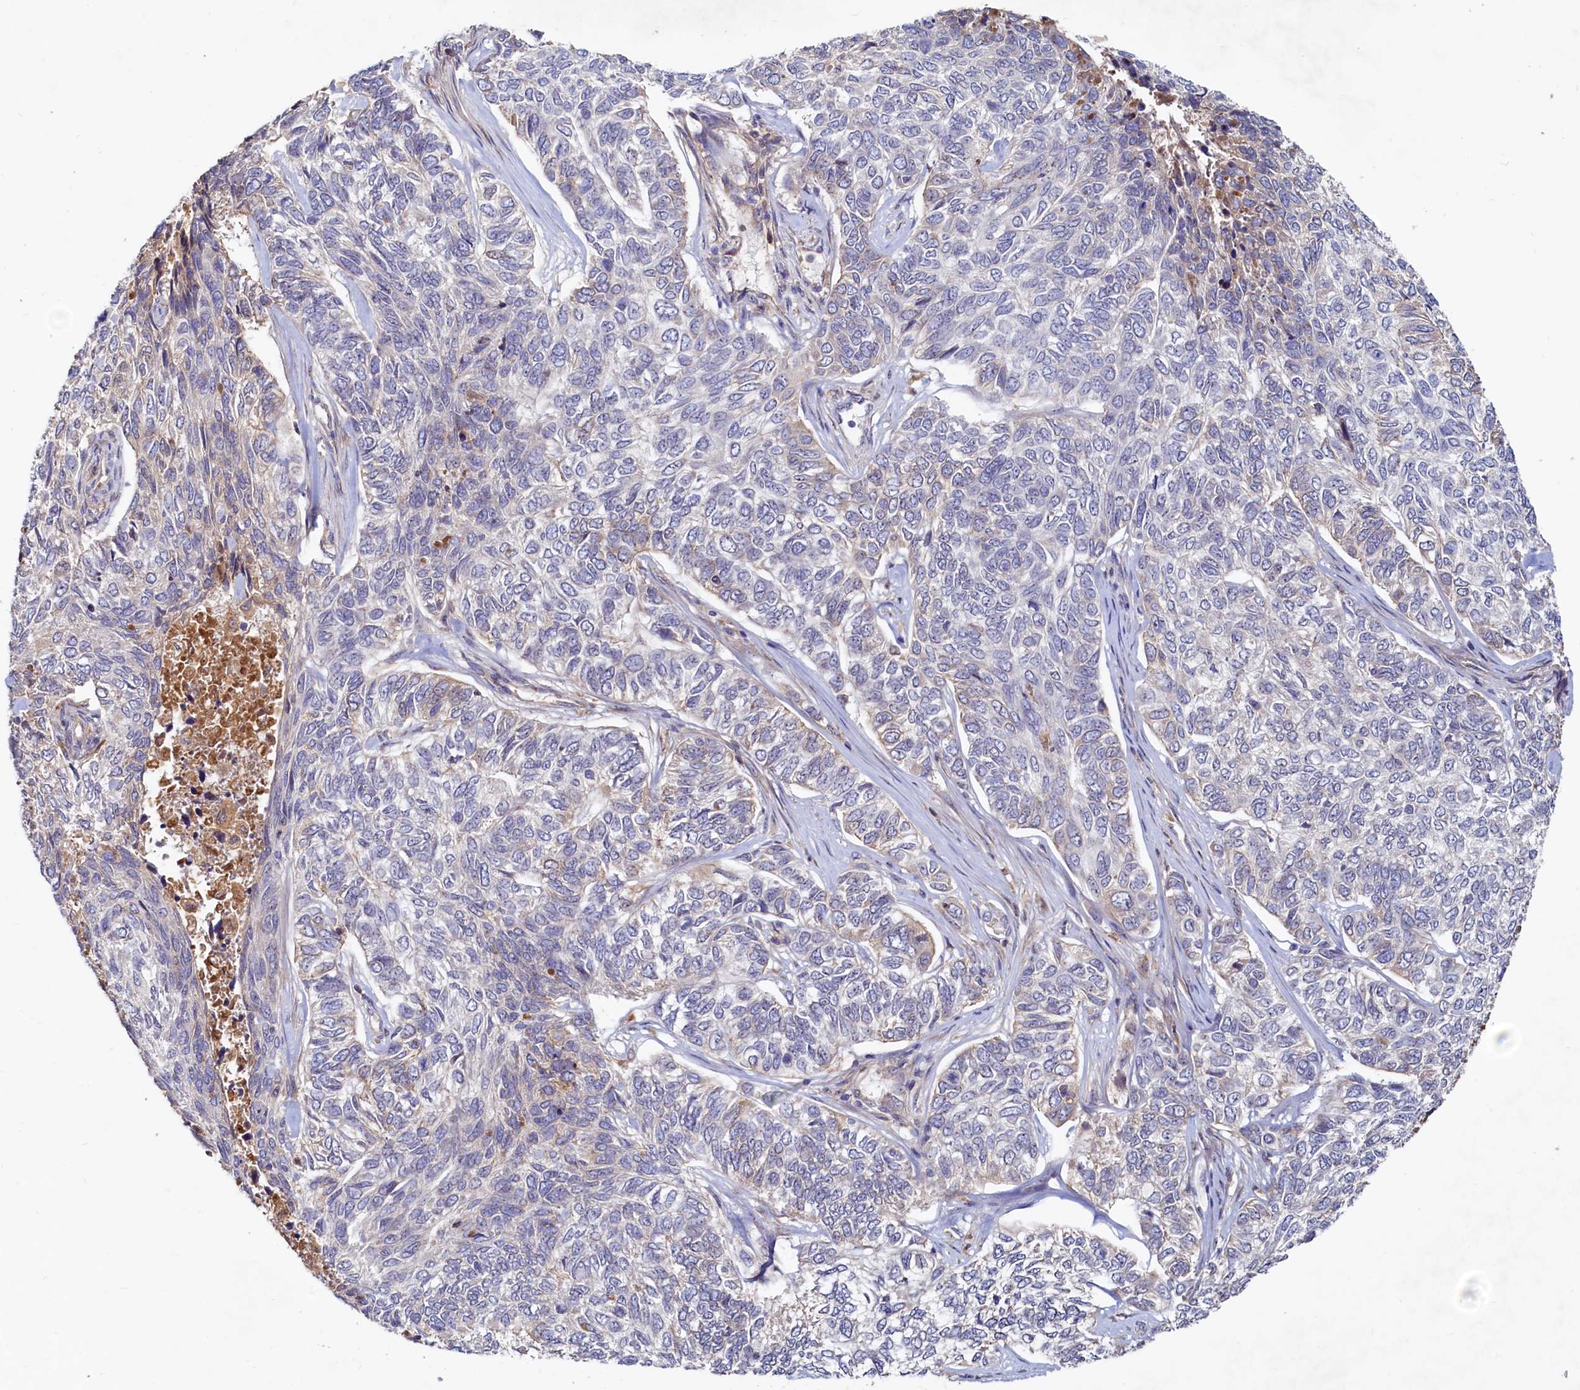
{"staining": {"intensity": "negative", "quantity": "none", "location": "none"}, "tissue": "skin cancer", "cell_type": "Tumor cells", "image_type": "cancer", "snomed": [{"axis": "morphology", "description": "Basal cell carcinoma"}, {"axis": "topography", "description": "Skin"}], "caption": "A photomicrograph of human skin cancer is negative for staining in tumor cells.", "gene": "RGS7BP", "patient": {"sex": "female", "age": 65}}